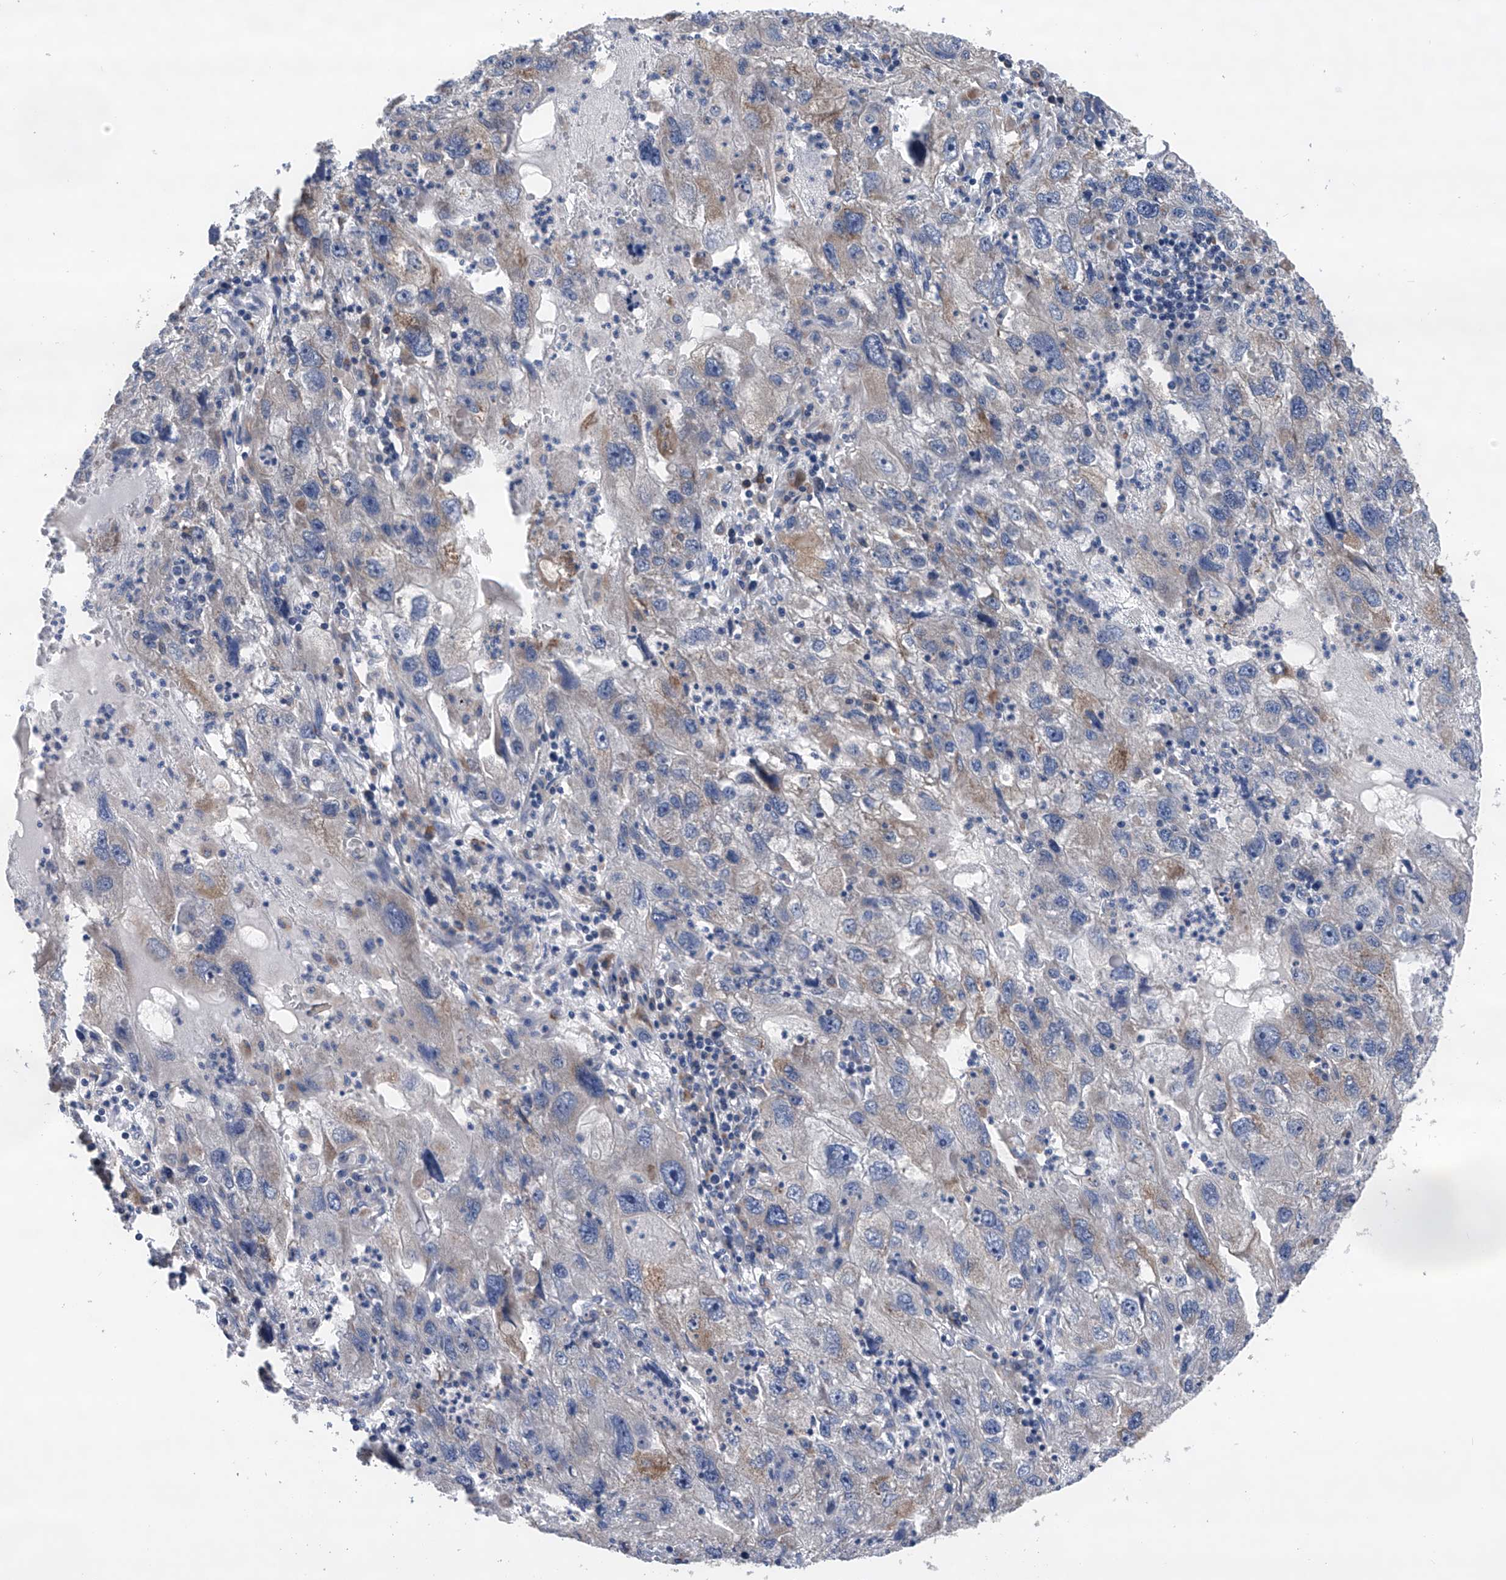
{"staining": {"intensity": "weak", "quantity": "<25%", "location": "cytoplasmic/membranous"}, "tissue": "endometrial cancer", "cell_type": "Tumor cells", "image_type": "cancer", "snomed": [{"axis": "morphology", "description": "Adenocarcinoma, NOS"}, {"axis": "topography", "description": "Endometrium"}], "caption": "A histopathology image of endometrial cancer (adenocarcinoma) stained for a protein demonstrates no brown staining in tumor cells.", "gene": "SPOCK1", "patient": {"sex": "female", "age": 49}}